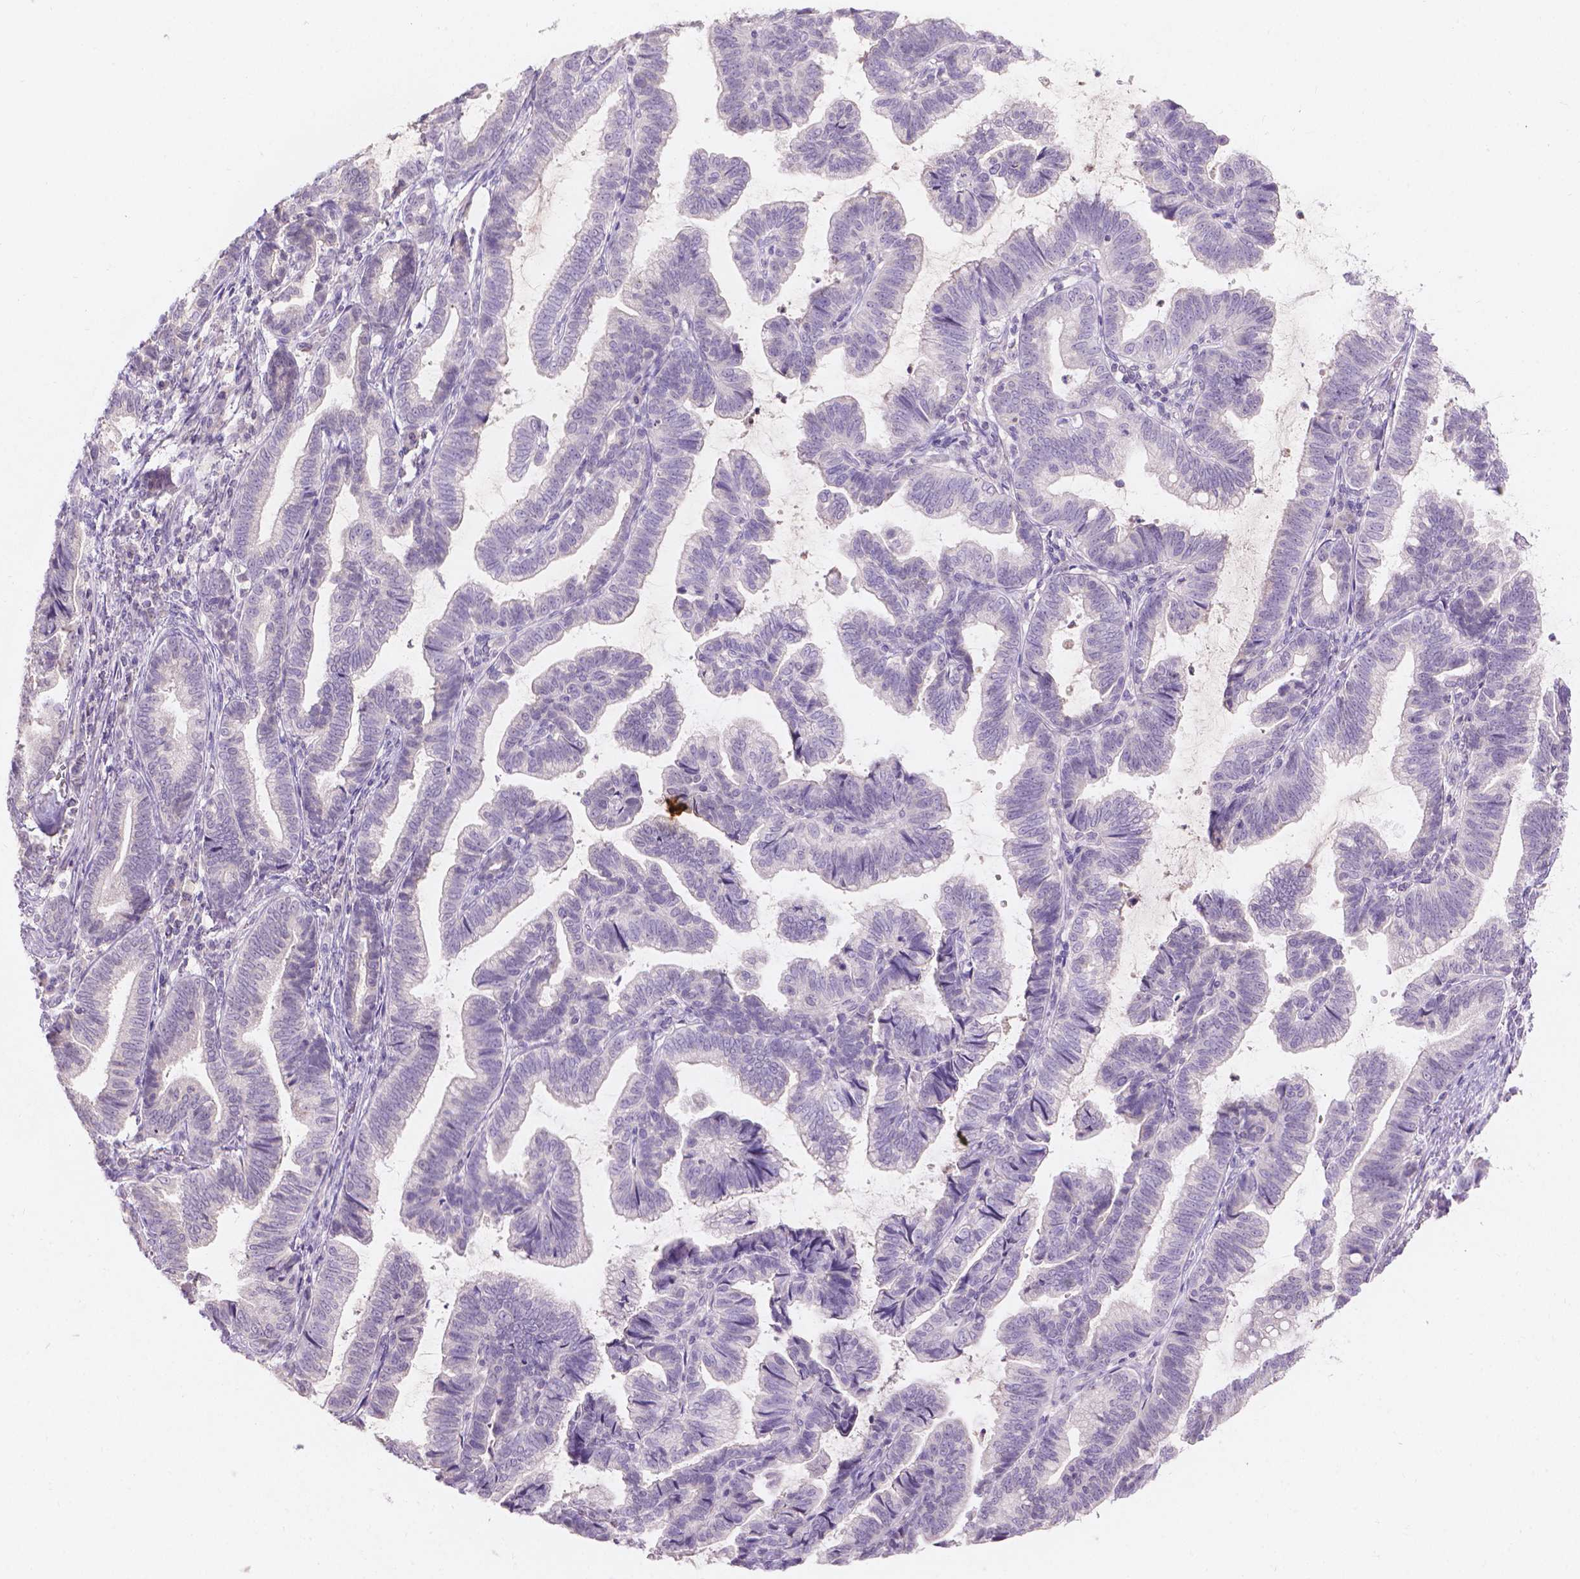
{"staining": {"intensity": "negative", "quantity": "none", "location": "none"}, "tissue": "stomach cancer", "cell_type": "Tumor cells", "image_type": "cancer", "snomed": [{"axis": "morphology", "description": "Adenocarcinoma, NOS"}, {"axis": "topography", "description": "Stomach"}], "caption": "Stomach cancer was stained to show a protein in brown. There is no significant expression in tumor cells.", "gene": "DCAF4L1", "patient": {"sex": "male", "age": 83}}